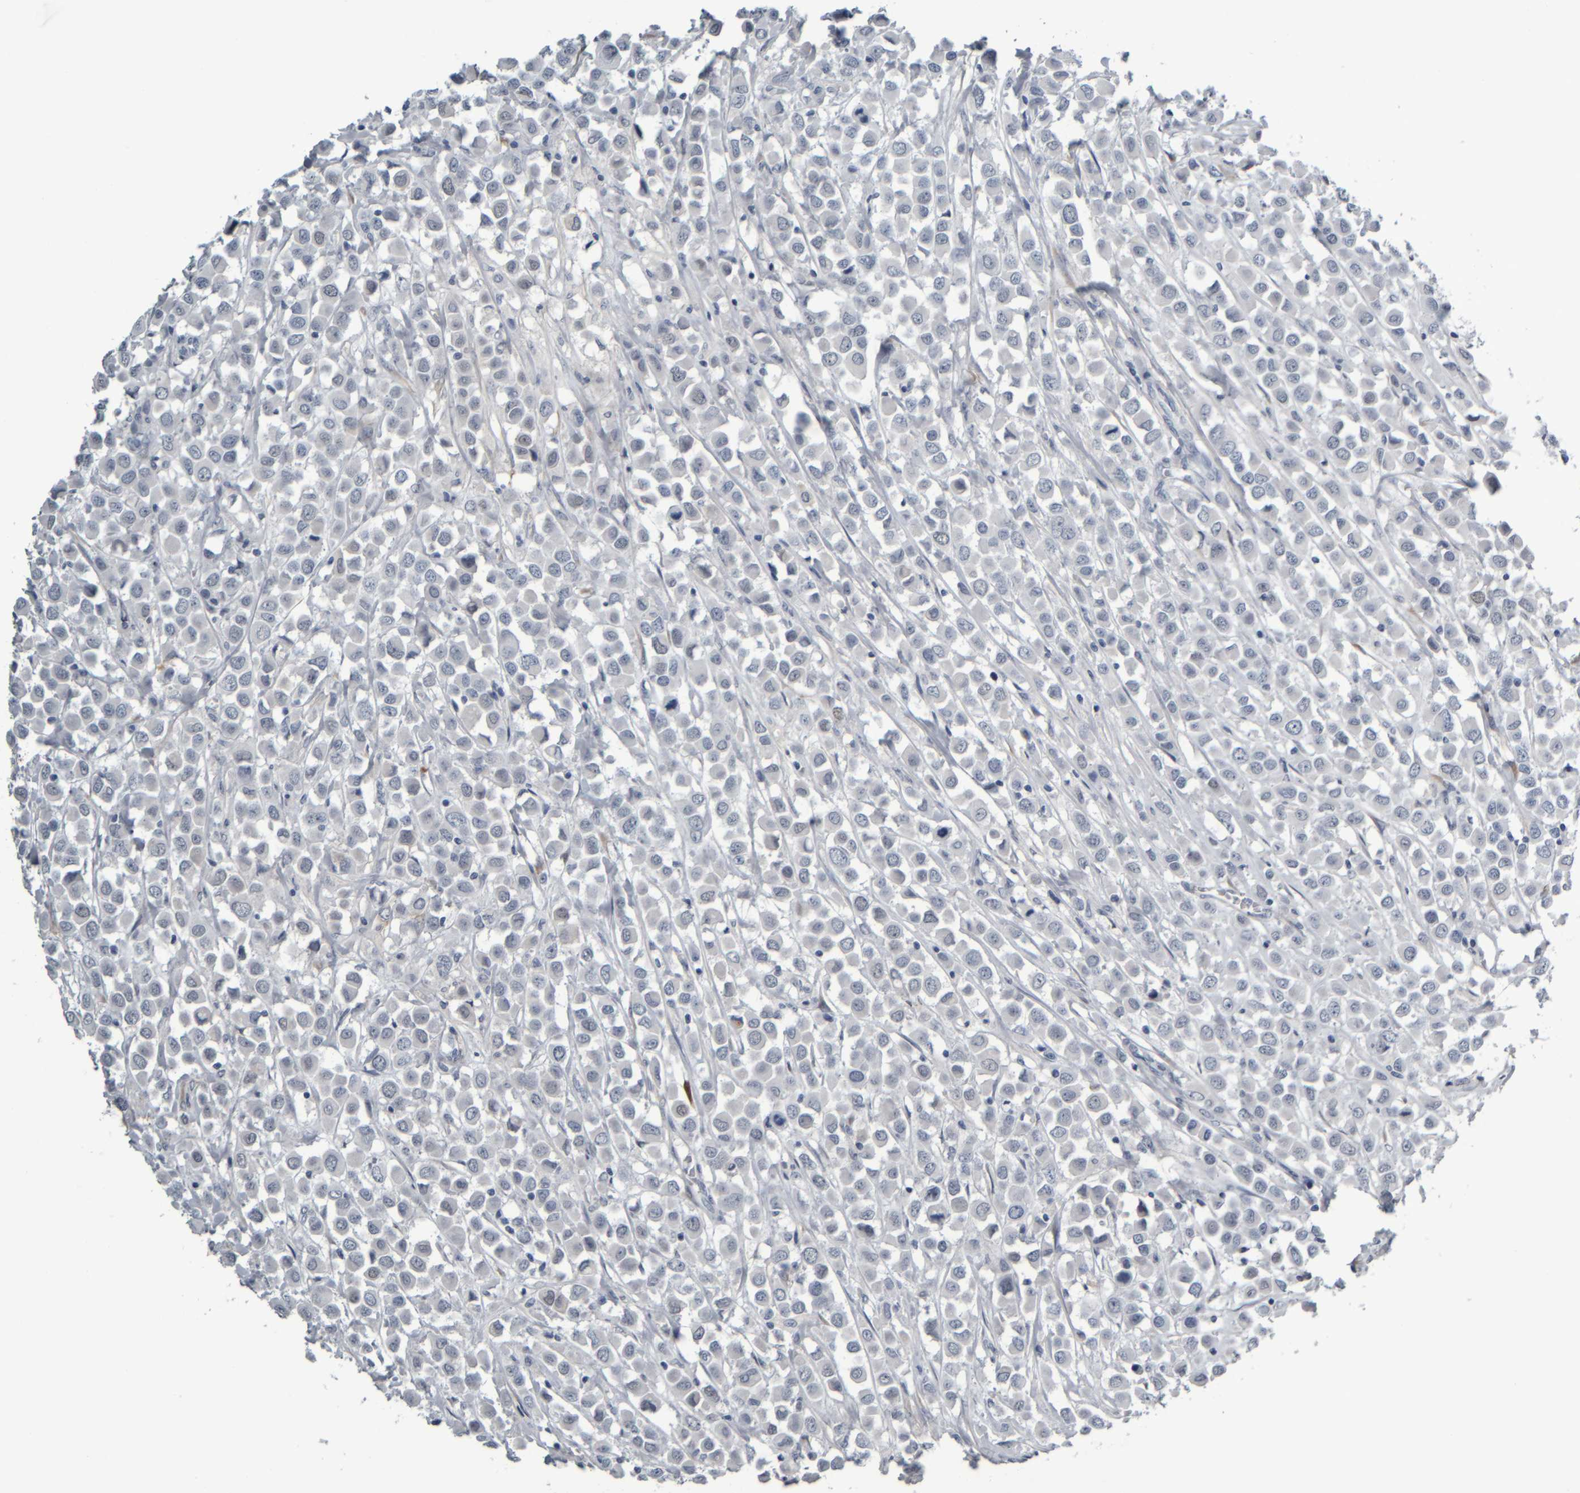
{"staining": {"intensity": "negative", "quantity": "none", "location": "none"}, "tissue": "breast cancer", "cell_type": "Tumor cells", "image_type": "cancer", "snomed": [{"axis": "morphology", "description": "Duct carcinoma"}, {"axis": "topography", "description": "Breast"}], "caption": "A micrograph of human breast cancer is negative for staining in tumor cells.", "gene": "COL14A1", "patient": {"sex": "female", "age": 61}}